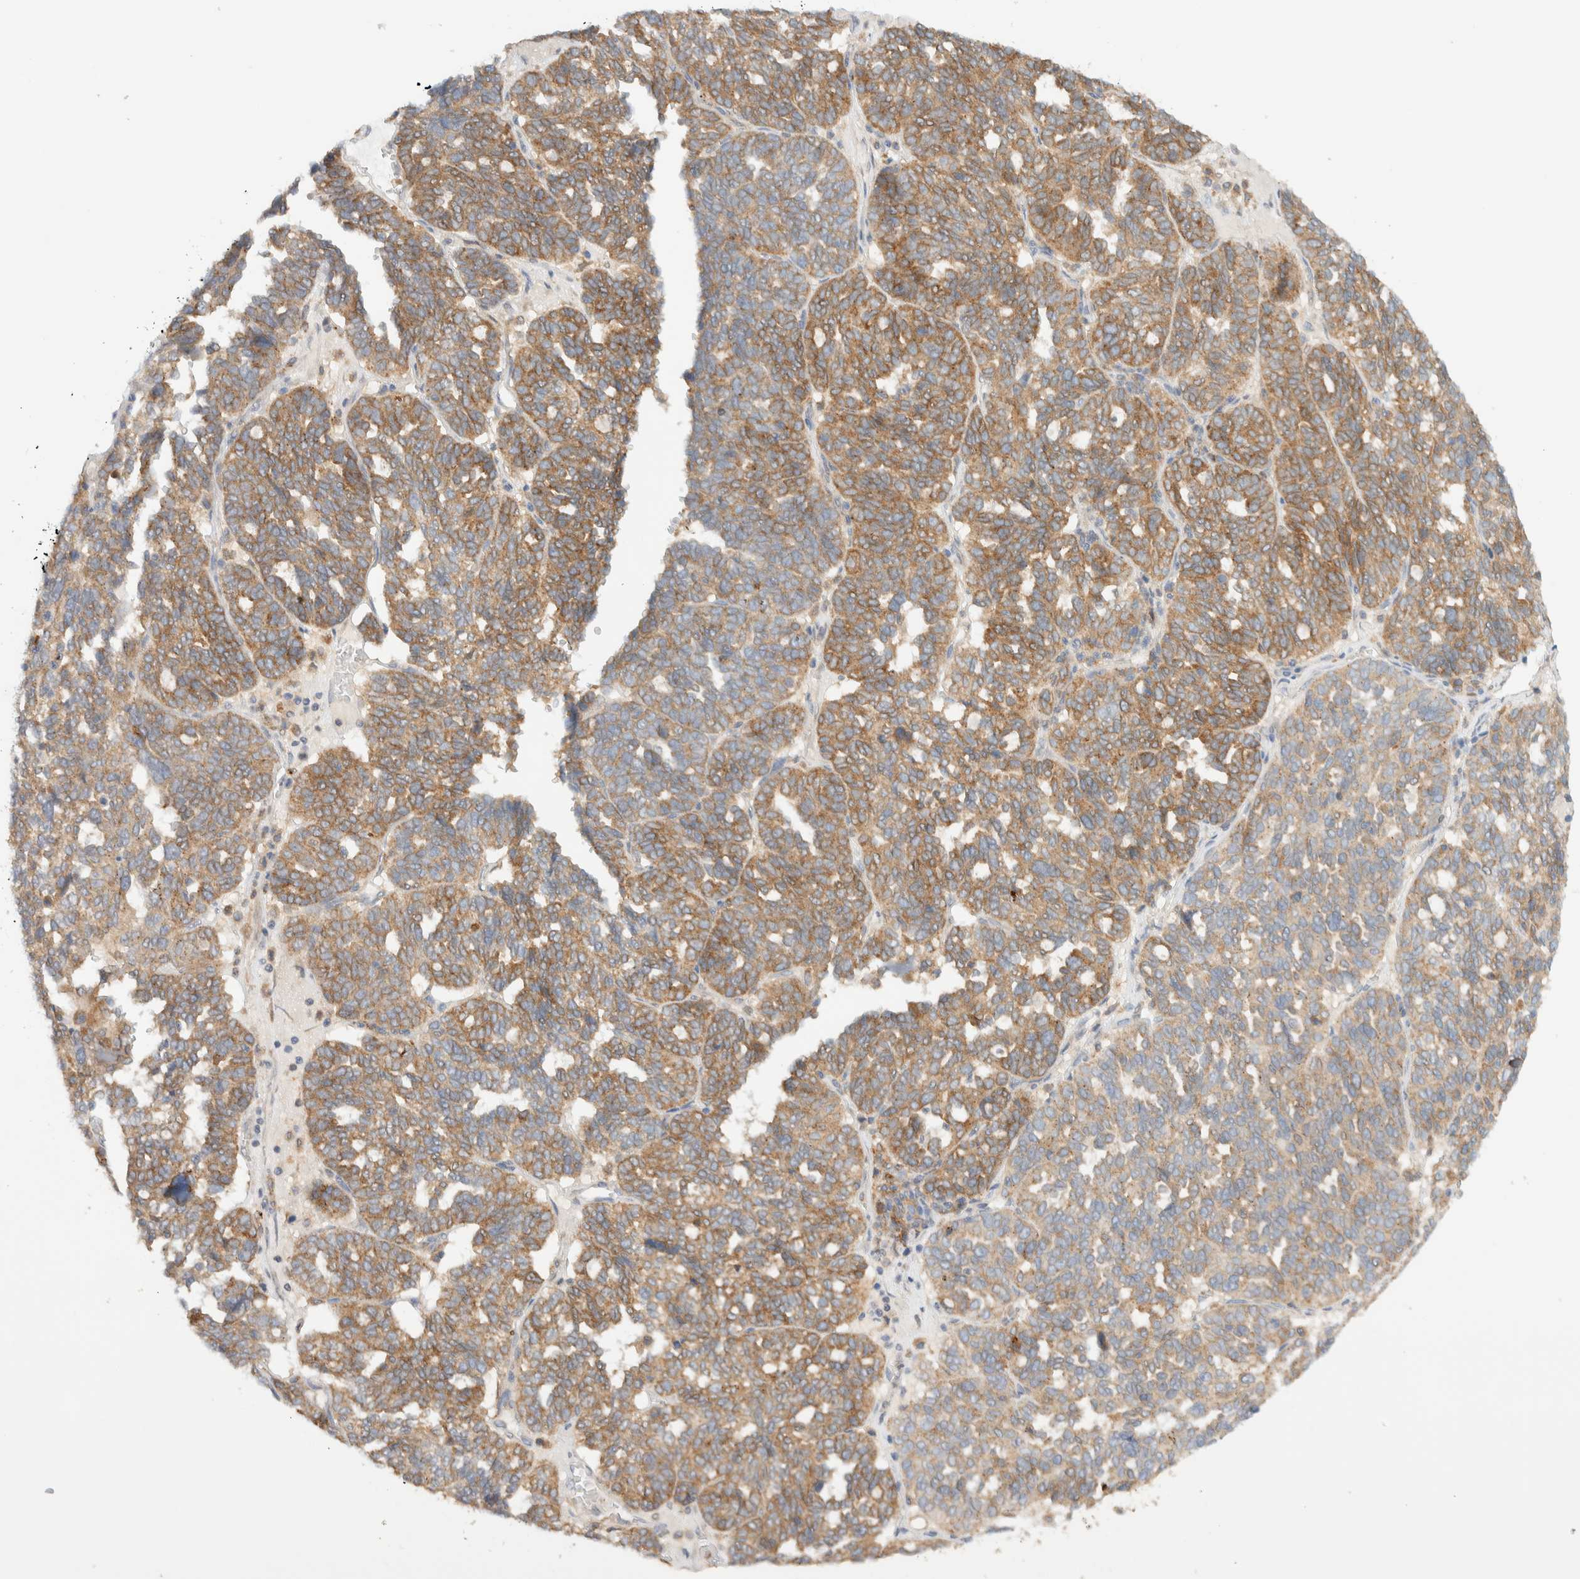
{"staining": {"intensity": "moderate", "quantity": ">75%", "location": "cytoplasmic/membranous"}, "tissue": "ovarian cancer", "cell_type": "Tumor cells", "image_type": "cancer", "snomed": [{"axis": "morphology", "description": "Cystadenocarcinoma, serous, NOS"}, {"axis": "topography", "description": "Ovary"}], "caption": "Protein expression analysis of serous cystadenocarcinoma (ovarian) displays moderate cytoplasmic/membranous positivity in approximately >75% of tumor cells.", "gene": "NT5C", "patient": {"sex": "female", "age": 59}}